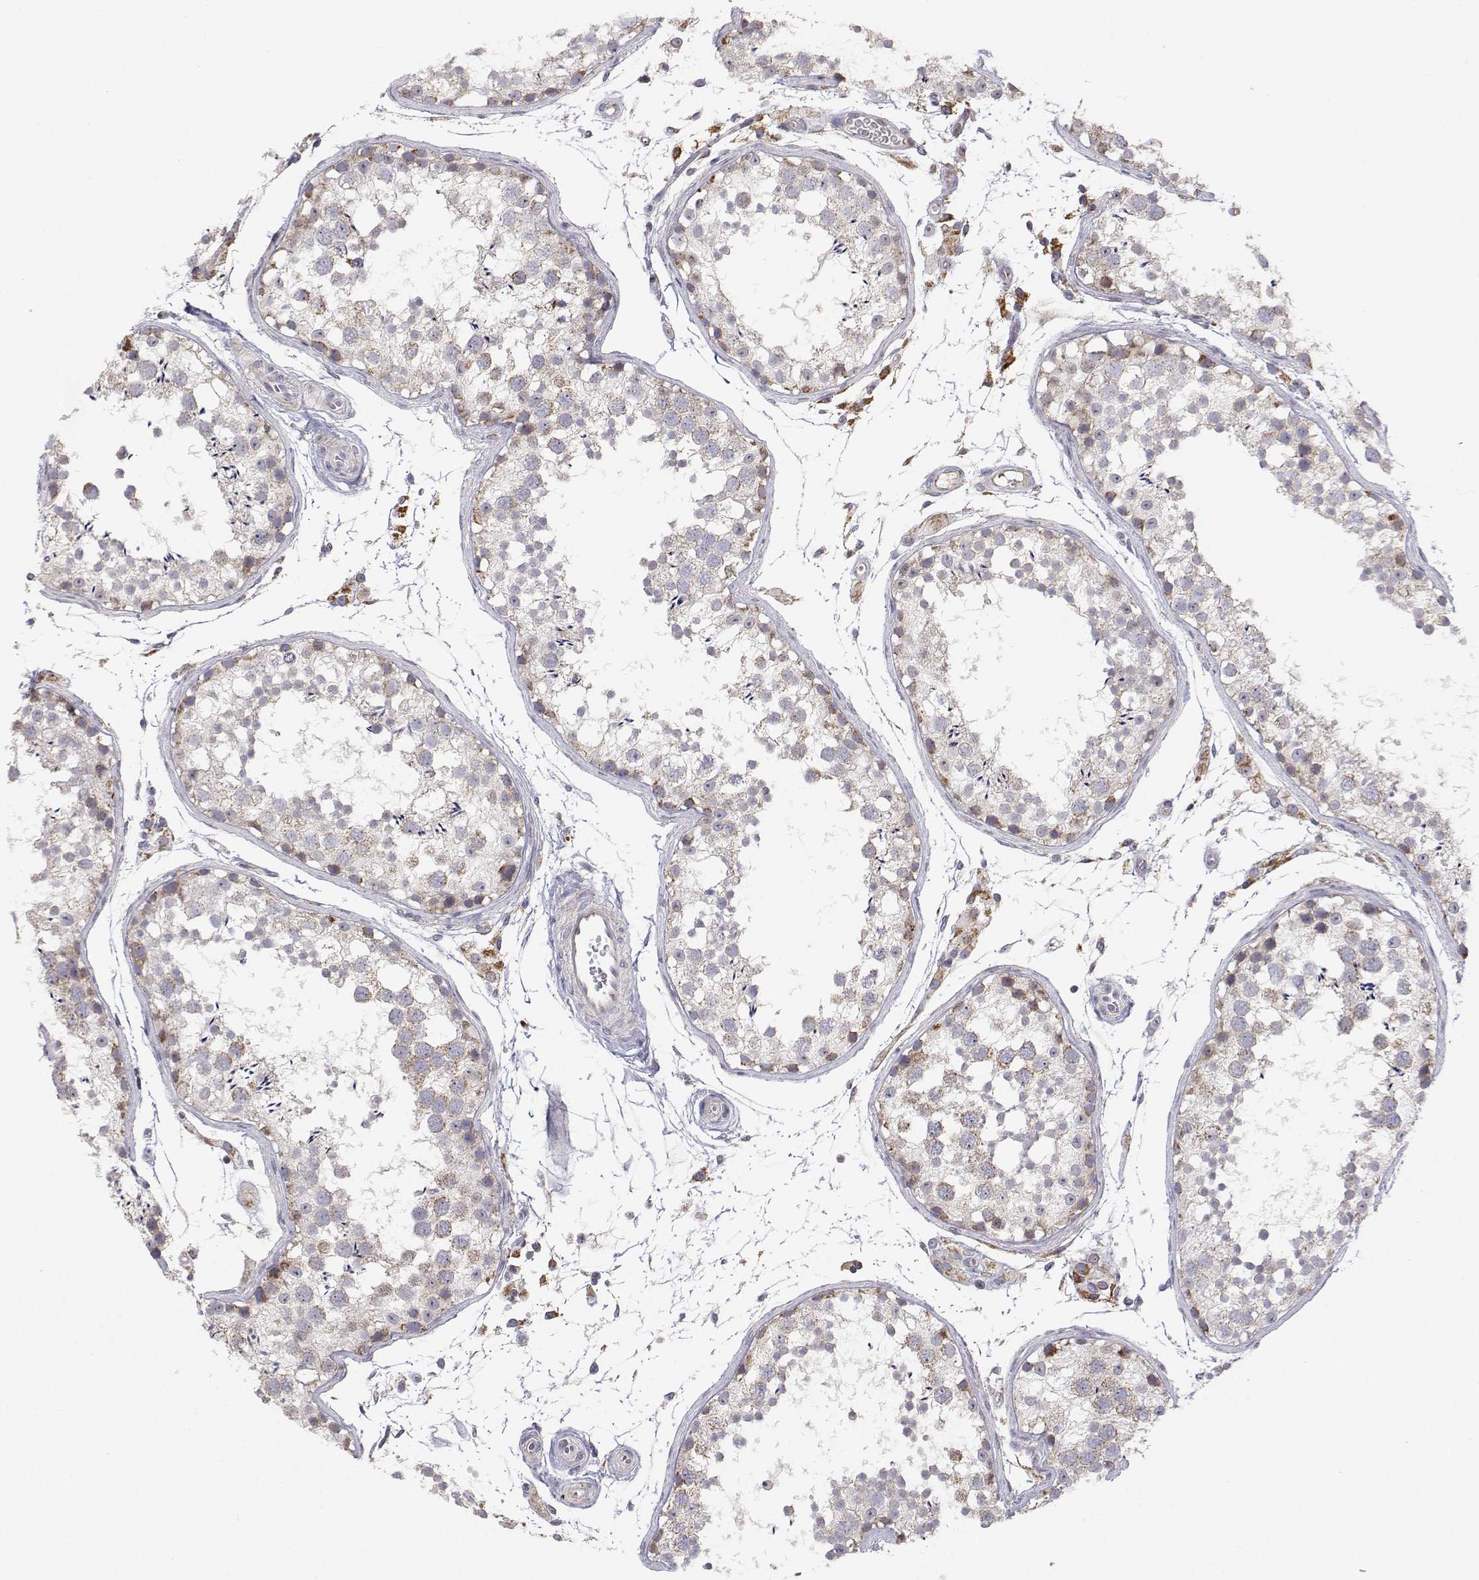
{"staining": {"intensity": "weak", "quantity": "<25%", "location": "cytoplasmic/membranous"}, "tissue": "testis", "cell_type": "Cells in seminiferous ducts", "image_type": "normal", "snomed": [{"axis": "morphology", "description": "Normal tissue, NOS"}, {"axis": "topography", "description": "Testis"}], "caption": "IHC of unremarkable testis displays no expression in cells in seminiferous ducts. (Immunohistochemistry (ihc), brightfield microscopy, high magnification).", "gene": "MRPL3", "patient": {"sex": "male", "age": 29}}